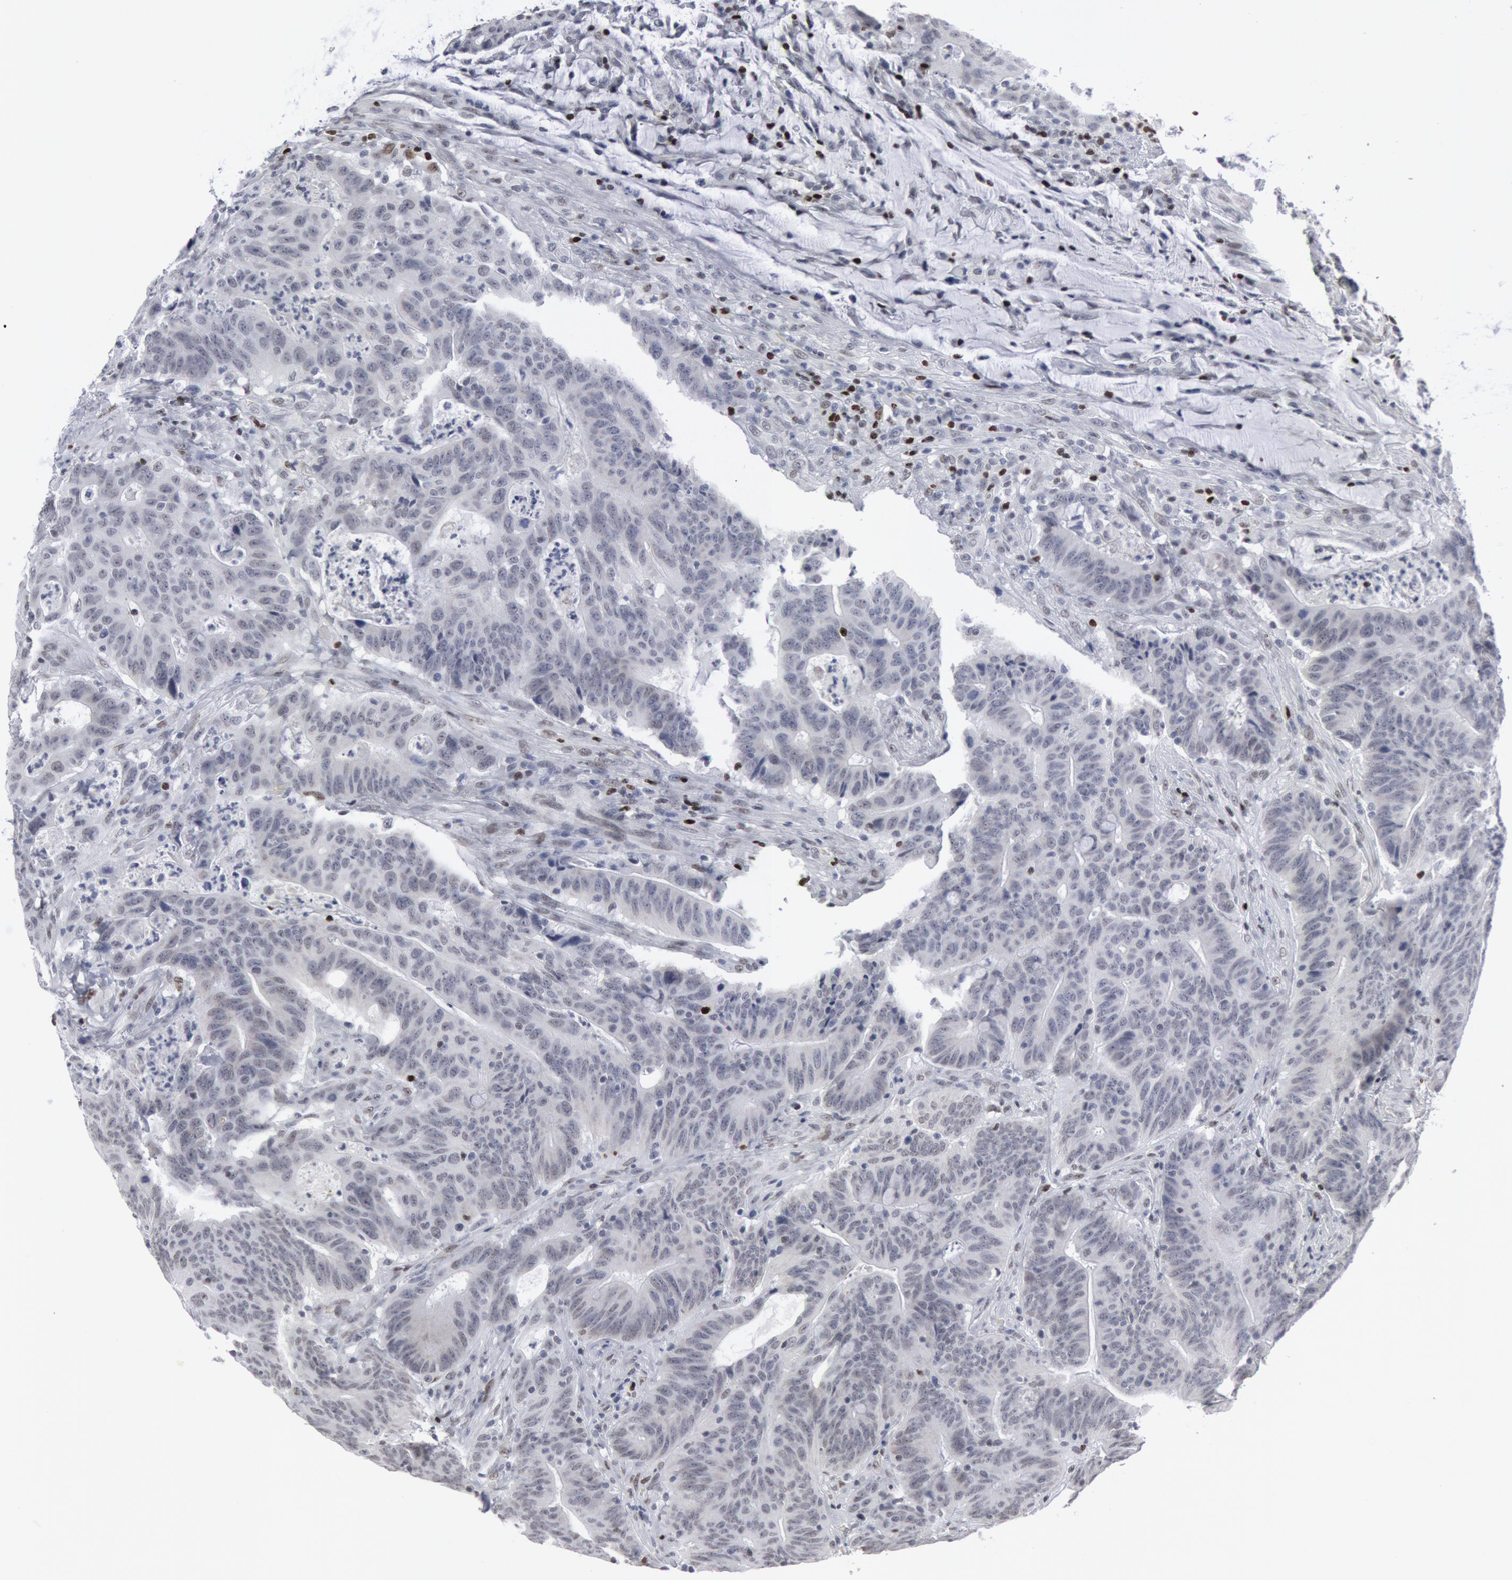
{"staining": {"intensity": "negative", "quantity": "none", "location": "none"}, "tissue": "colorectal cancer", "cell_type": "Tumor cells", "image_type": "cancer", "snomed": [{"axis": "morphology", "description": "Adenocarcinoma, NOS"}, {"axis": "topography", "description": "Colon"}], "caption": "Photomicrograph shows no significant protein staining in tumor cells of adenocarcinoma (colorectal).", "gene": "MECP2", "patient": {"sex": "male", "age": 54}}